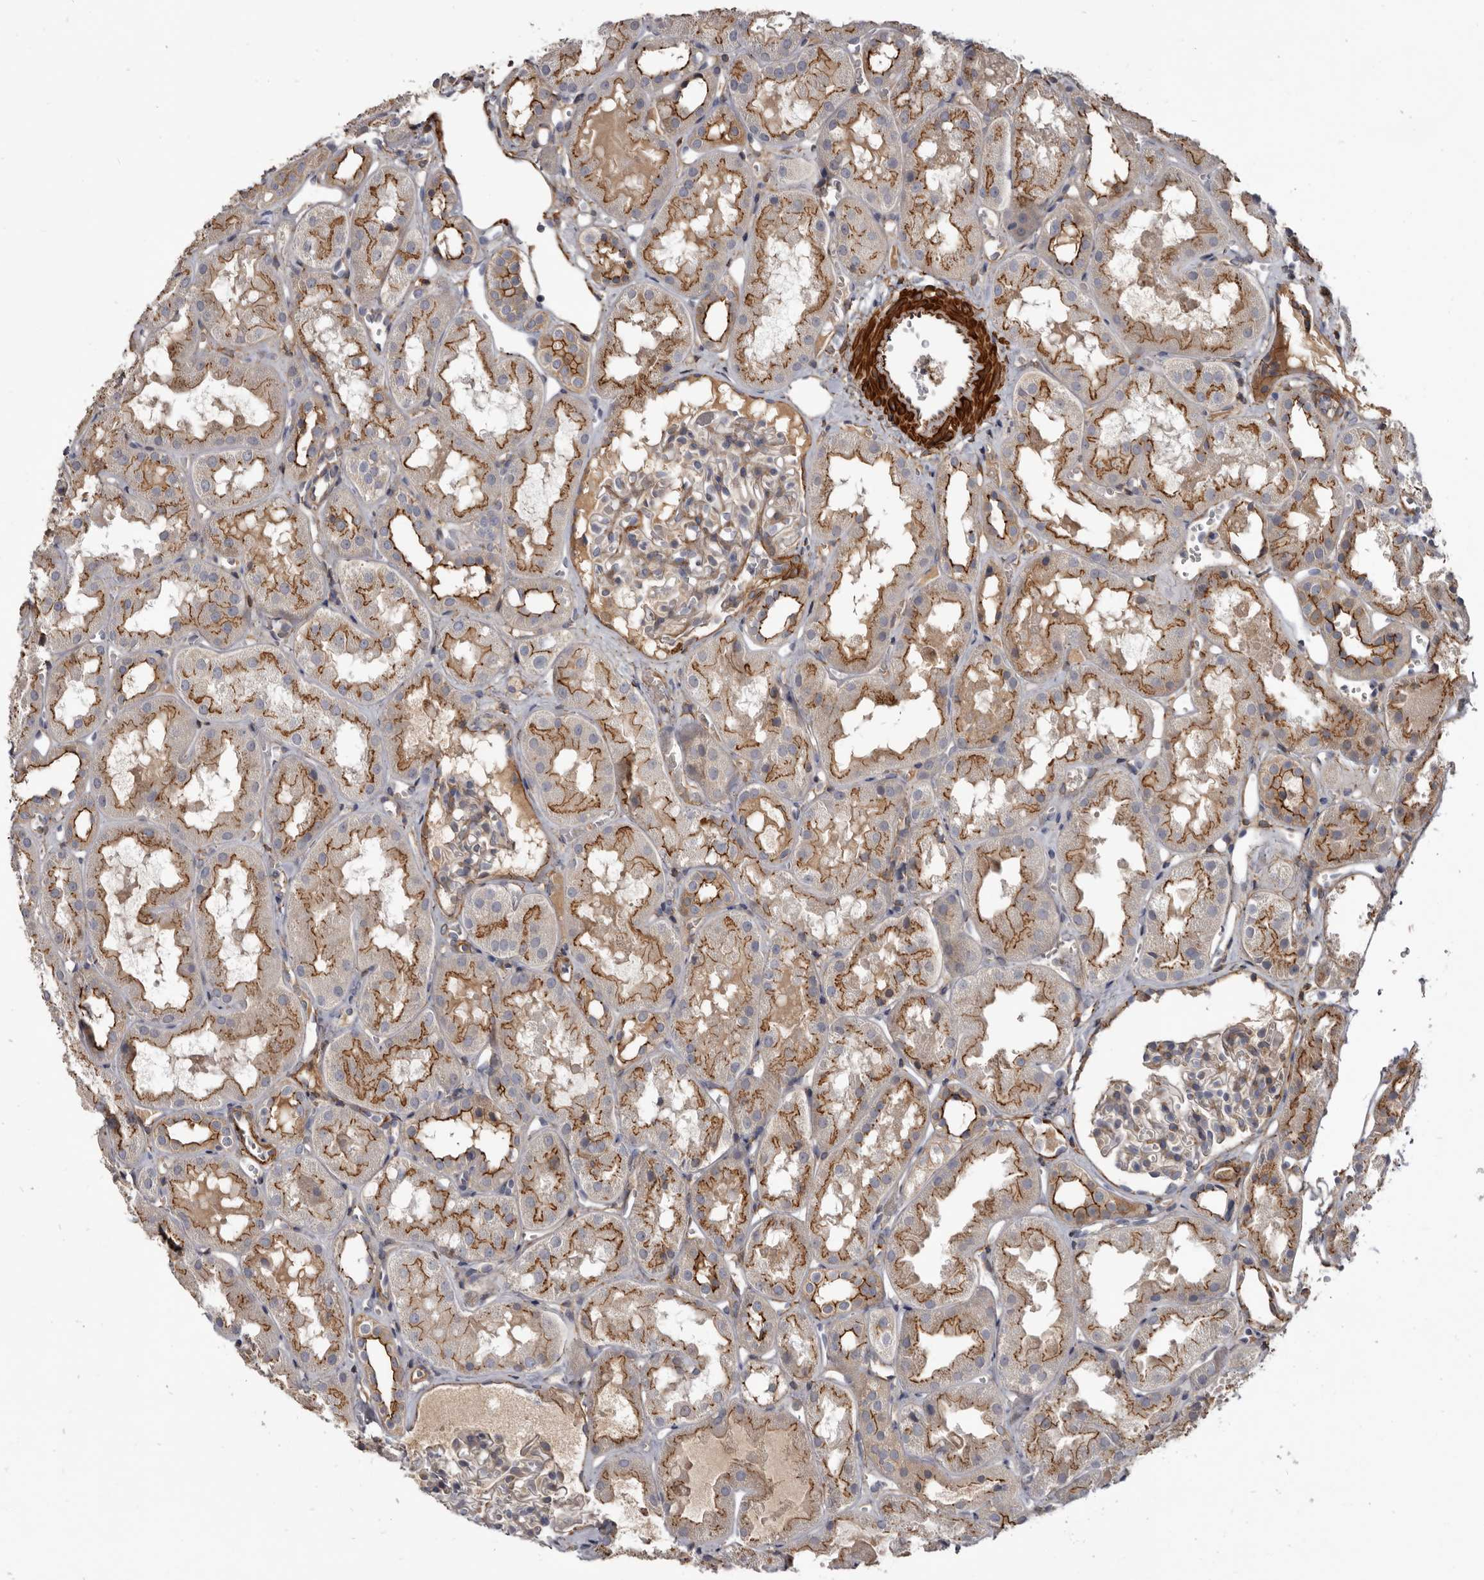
{"staining": {"intensity": "moderate", "quantity": "<25%", "location": "cytoplasmic/membranous"}, "tissue": "kidney", "cell_type": "Cells in glomeruli", "image_type": "normal", "snomed": [{"axis": "morphology", "description": "Normal tissue, NOS"}, {"axis": "topography", "description": "Kidney"}], "caption": "IHC image of benign human kidney stained for a protein (brown), which shows low levels of moderate cytoplasmic/membranous positivity in approximately <25% of cells in glomeruli.", "gene": "CGN", "patient": {"sex": "male", "age": 16}}